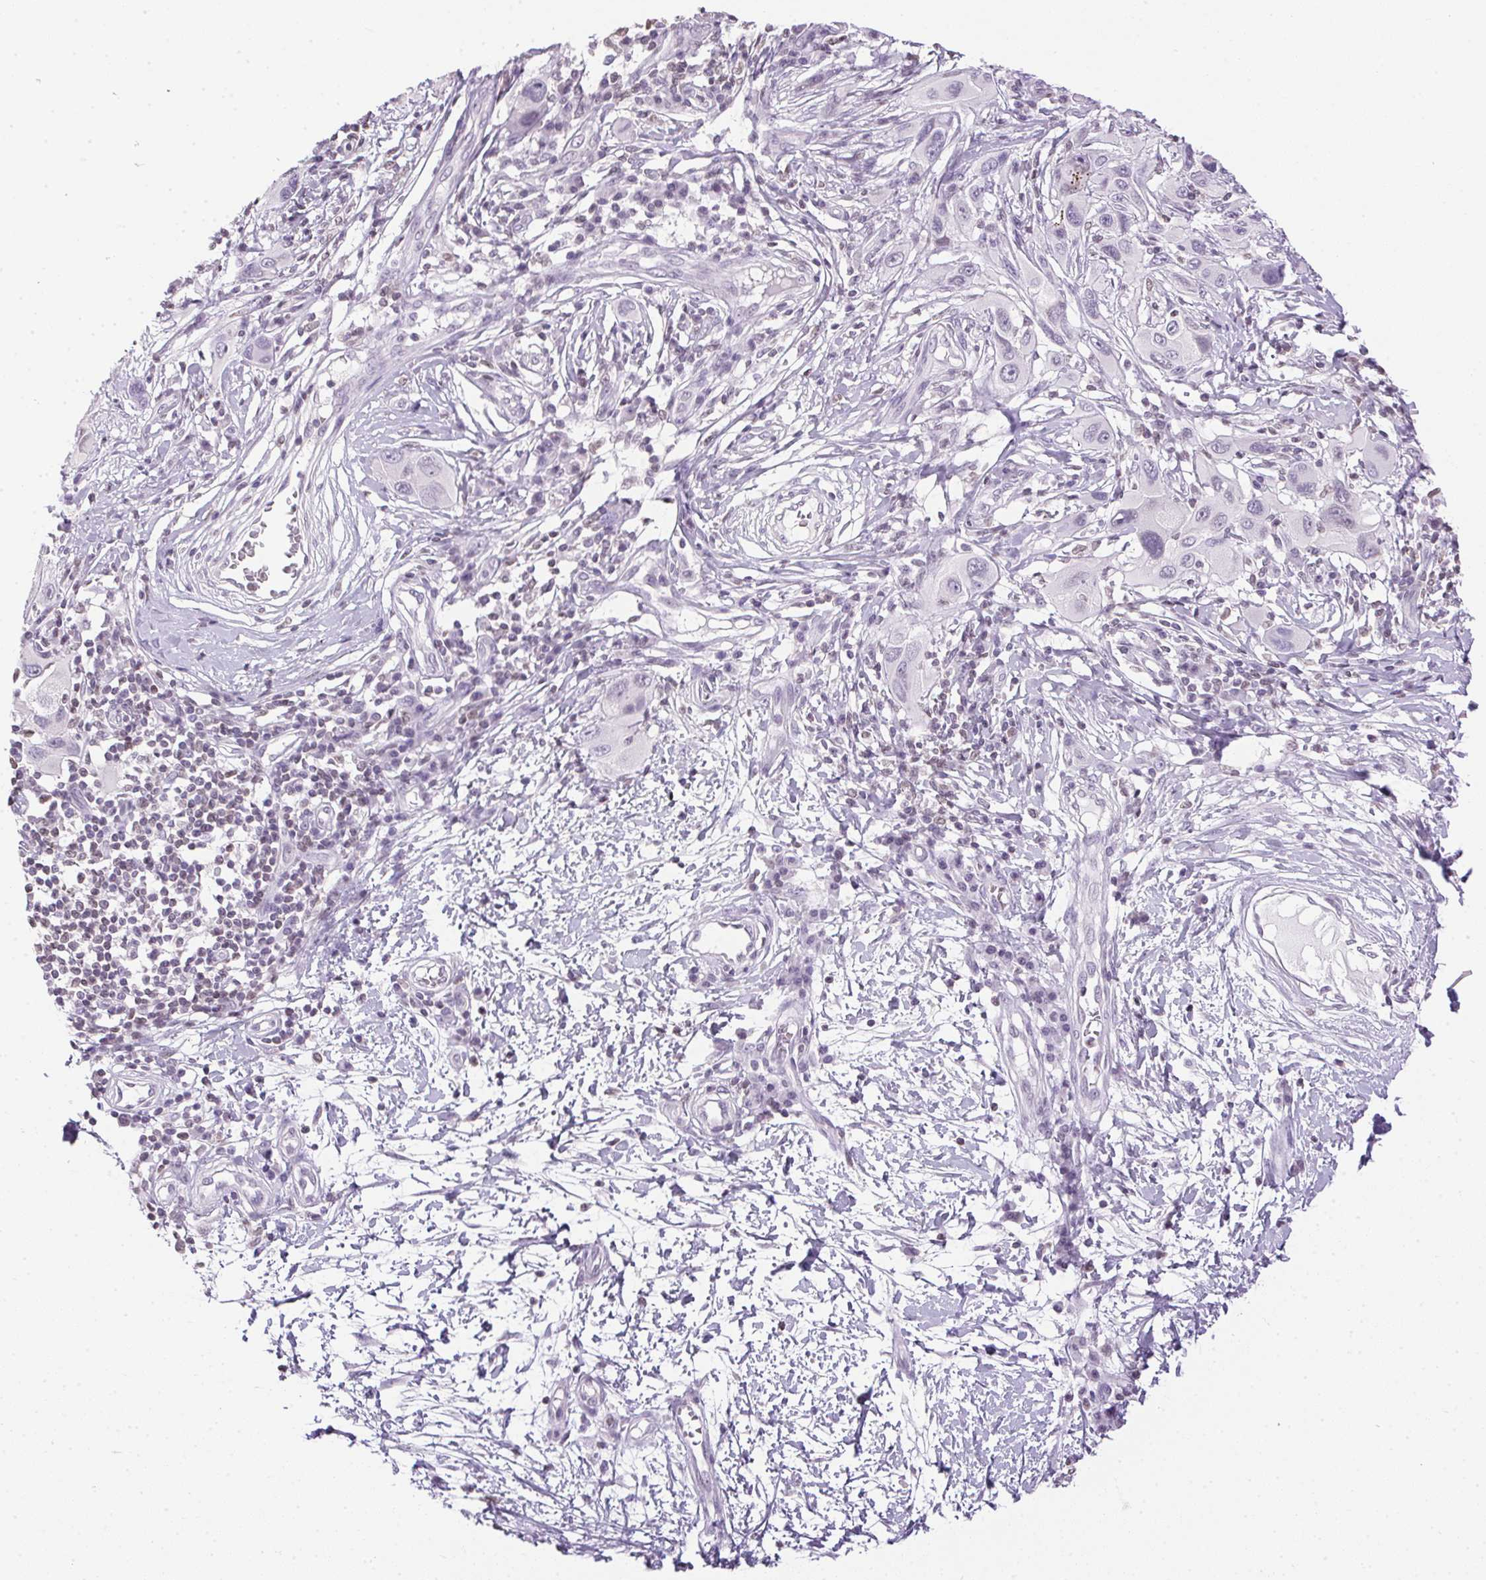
{"staining": {"intensity": "negative", "quantity": "none", "location": "none"}, "tissue": "melanoma", "cell_type": "Tumor cells", "image_type": "cancer", "snomed": [{"axis": "morphology", "description": "Malignant melanoma, NOS"}, {"axis": "topography", "description": "Skin"}], "caption": "This is a photomicrograph of immunohistochemistry staining of melanoma, which shows no staining in tumor cells.", "gene": "PRL", "patient": {"sex": "male", "age": 53}}